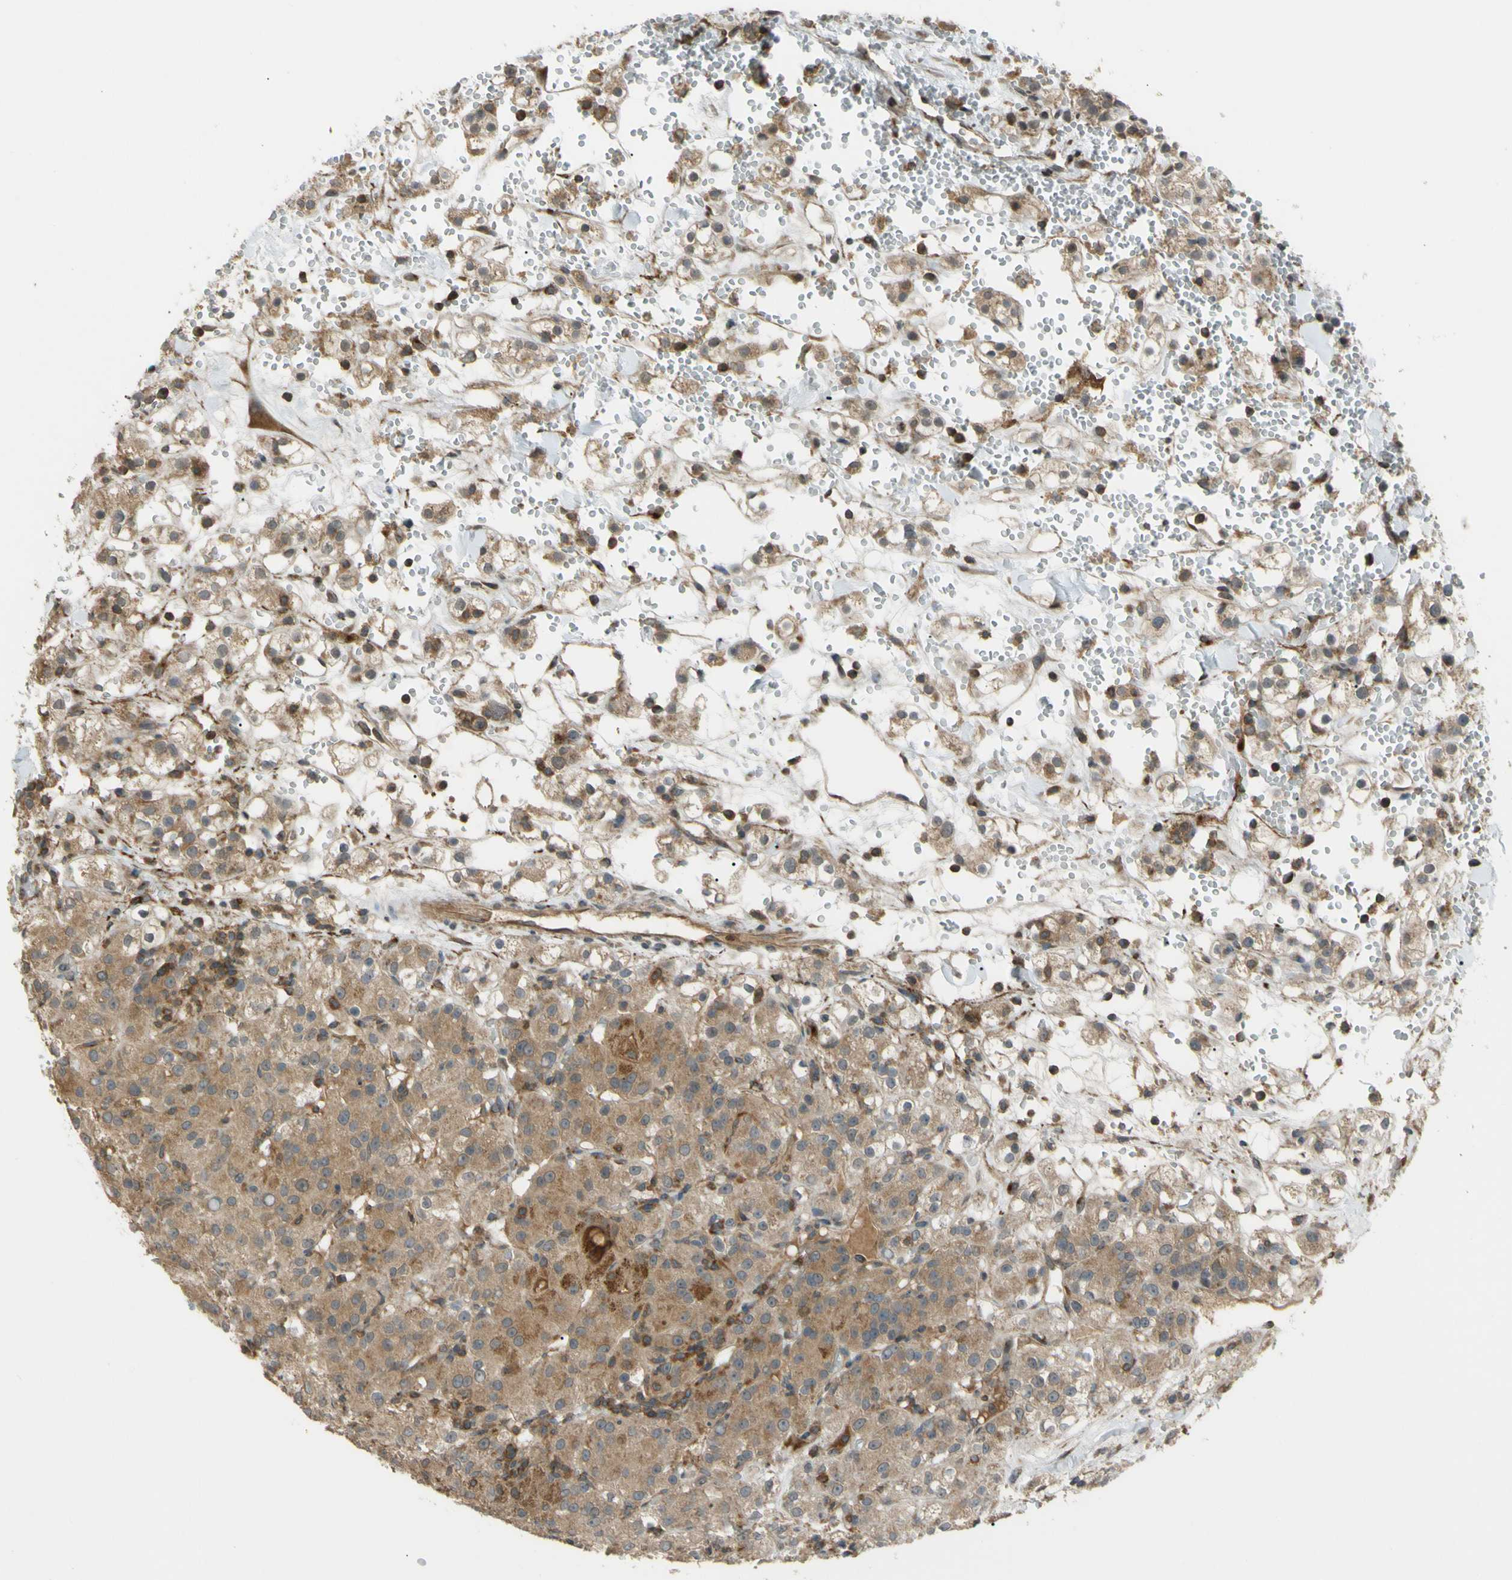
{"staining": {"intensity": "weak", "quantity": ">75%", "location": "cytoplasmic/membranous"}, "tissue": "renal cancer", "cell_type": "Tumor cells", "image_type": "cancer", "snomed": [{"axis": "morphology", "description": "Adenocarcinoma, NOS"}, {"axis": "topography", "description": "Kidney"}], "caption": "Protein expression analysis of renal adenocarcinoma demonstrates weak cytoplasmic/membranous staining in about >75% of tumor cells.", "gene": "FLII", "patient": {"sex": "male", "age": 61}}